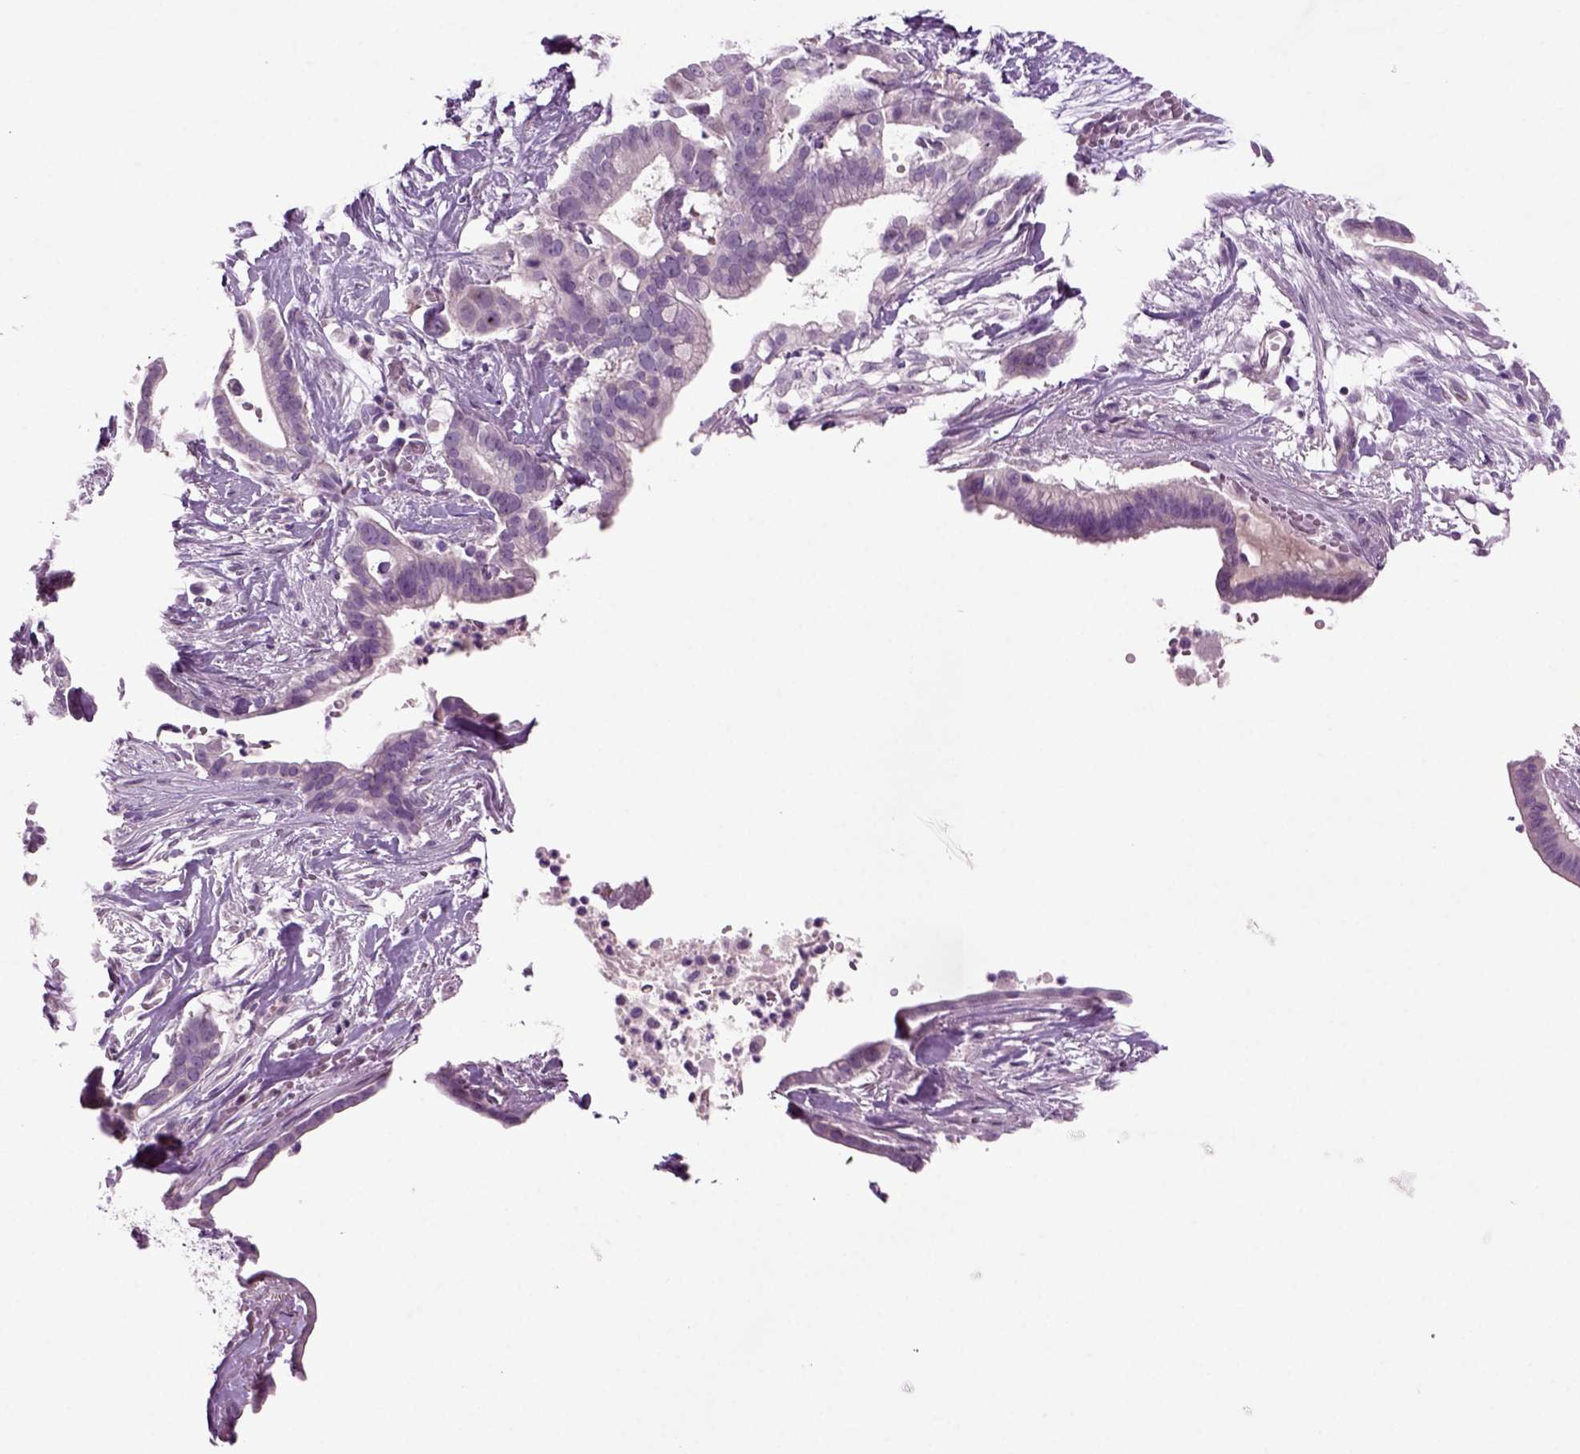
{"staining": {"intensity": "negative", "quantity": "none", "location": "none"}, "tissue": "pancreatic cancer", "cell_type": "Tumor cells", "image_type": "cancer", "snomed": [{"axis": "morphology", "description": "Adenocarcinoma, NOS"}, {"axis": "topography", "description": "Pancreas"}], "caption": "High magnification brightfield microscopy of pancreatic cancer (adenocarcinoma) stained with DAB (brown) and counterstained with hematoxylin (blue): tumor cells show no significant staining.", "gene": "COL9A2", "patient": {"sex": "male", "age": 61}}